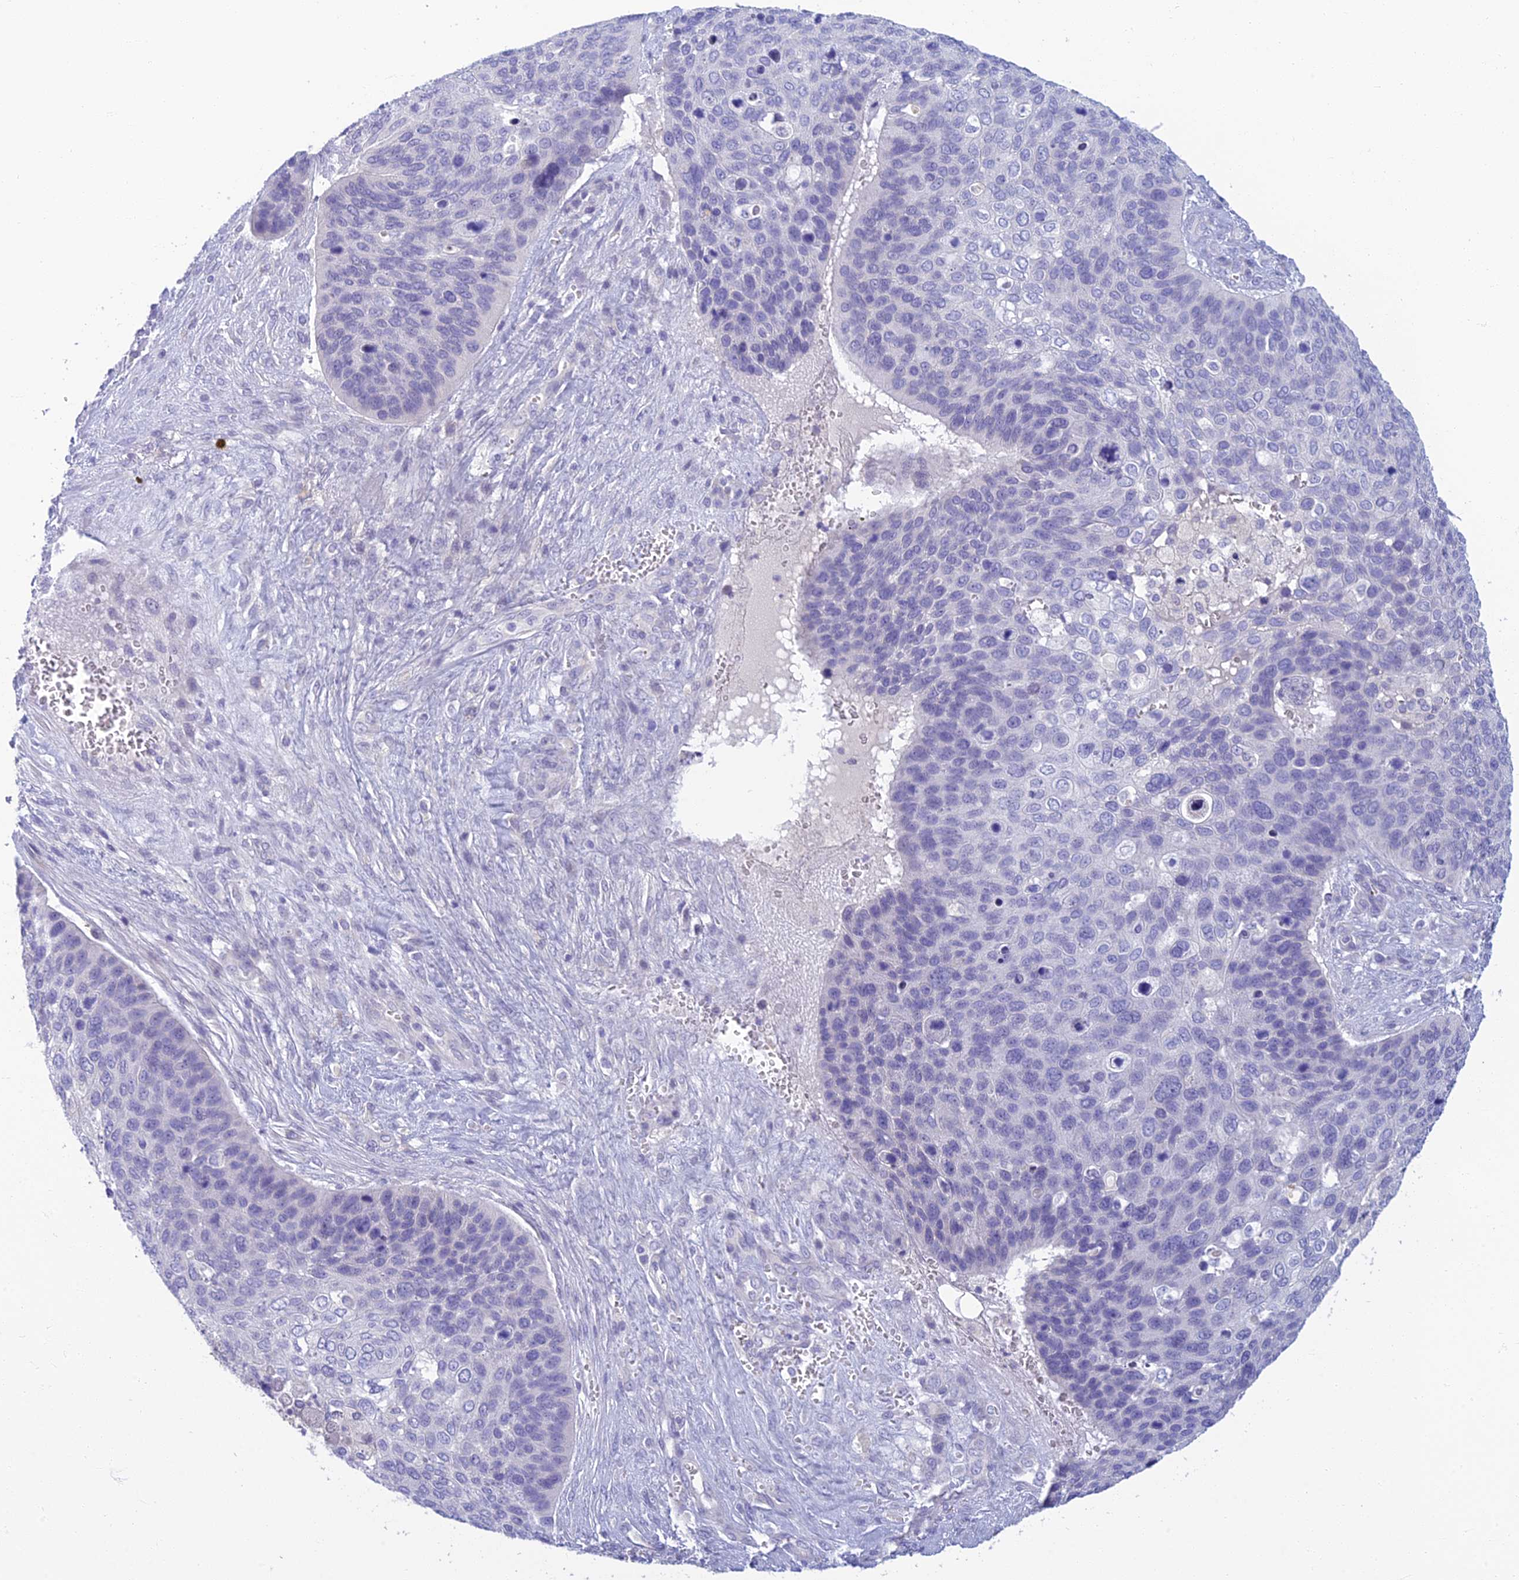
{"staining": {"intensity": "negative", "quantity": "none", "location": "none"}, "tissue": "skin cancer", "cell_type": "Tumor cells", "image_type": "cancer", "snomed": [{"axis": "morphology", "description": "Basal cell carcinoma"}, {"axis": "topography", "description": "Skin"}], "caption": "Tumor cells show no significant positivity in skin cancer (basal cell carcinoma).", "gene": "SLC25A41", "patient": {"sex": "female", "age": 74}}